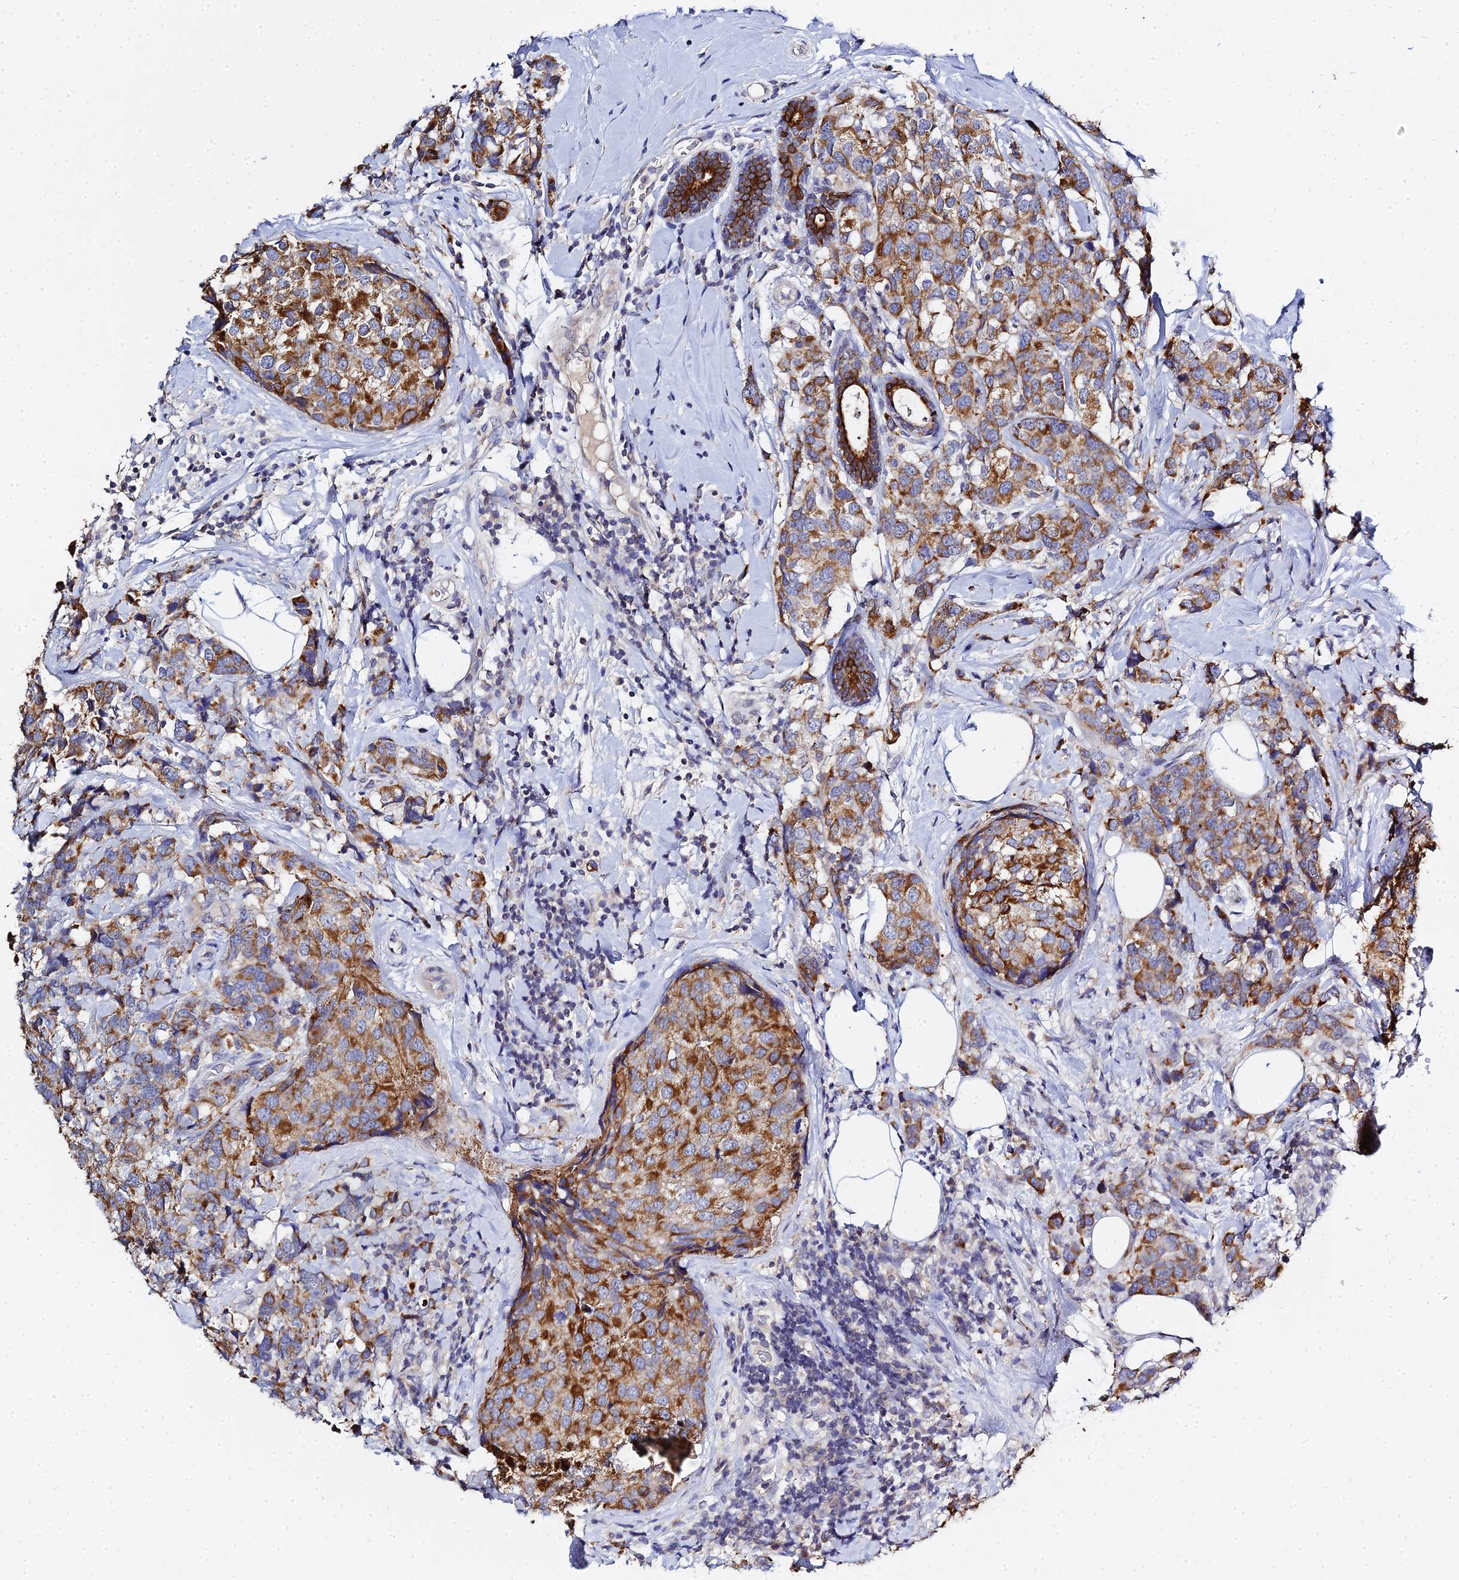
{"staining": {"intensity": "strong", "quantity": ">75%", "location": "cytoplasmic/membranous"}, "tissue": "breast cancer", "cell_type": "Tumor cells", "image_type": "cancer", "snomed": [{"axis": "morphology", "description": "Lobular carcinoma"}, {"axis": "topography", "description": "Breast"}], "caption": "IHC of breast cancer shows high levels of strong cytoplasmic/membranous staining in about >75% of tumor cells.", "gene": "ZXDA", "patient": {"sex": "female", "age": 59}}